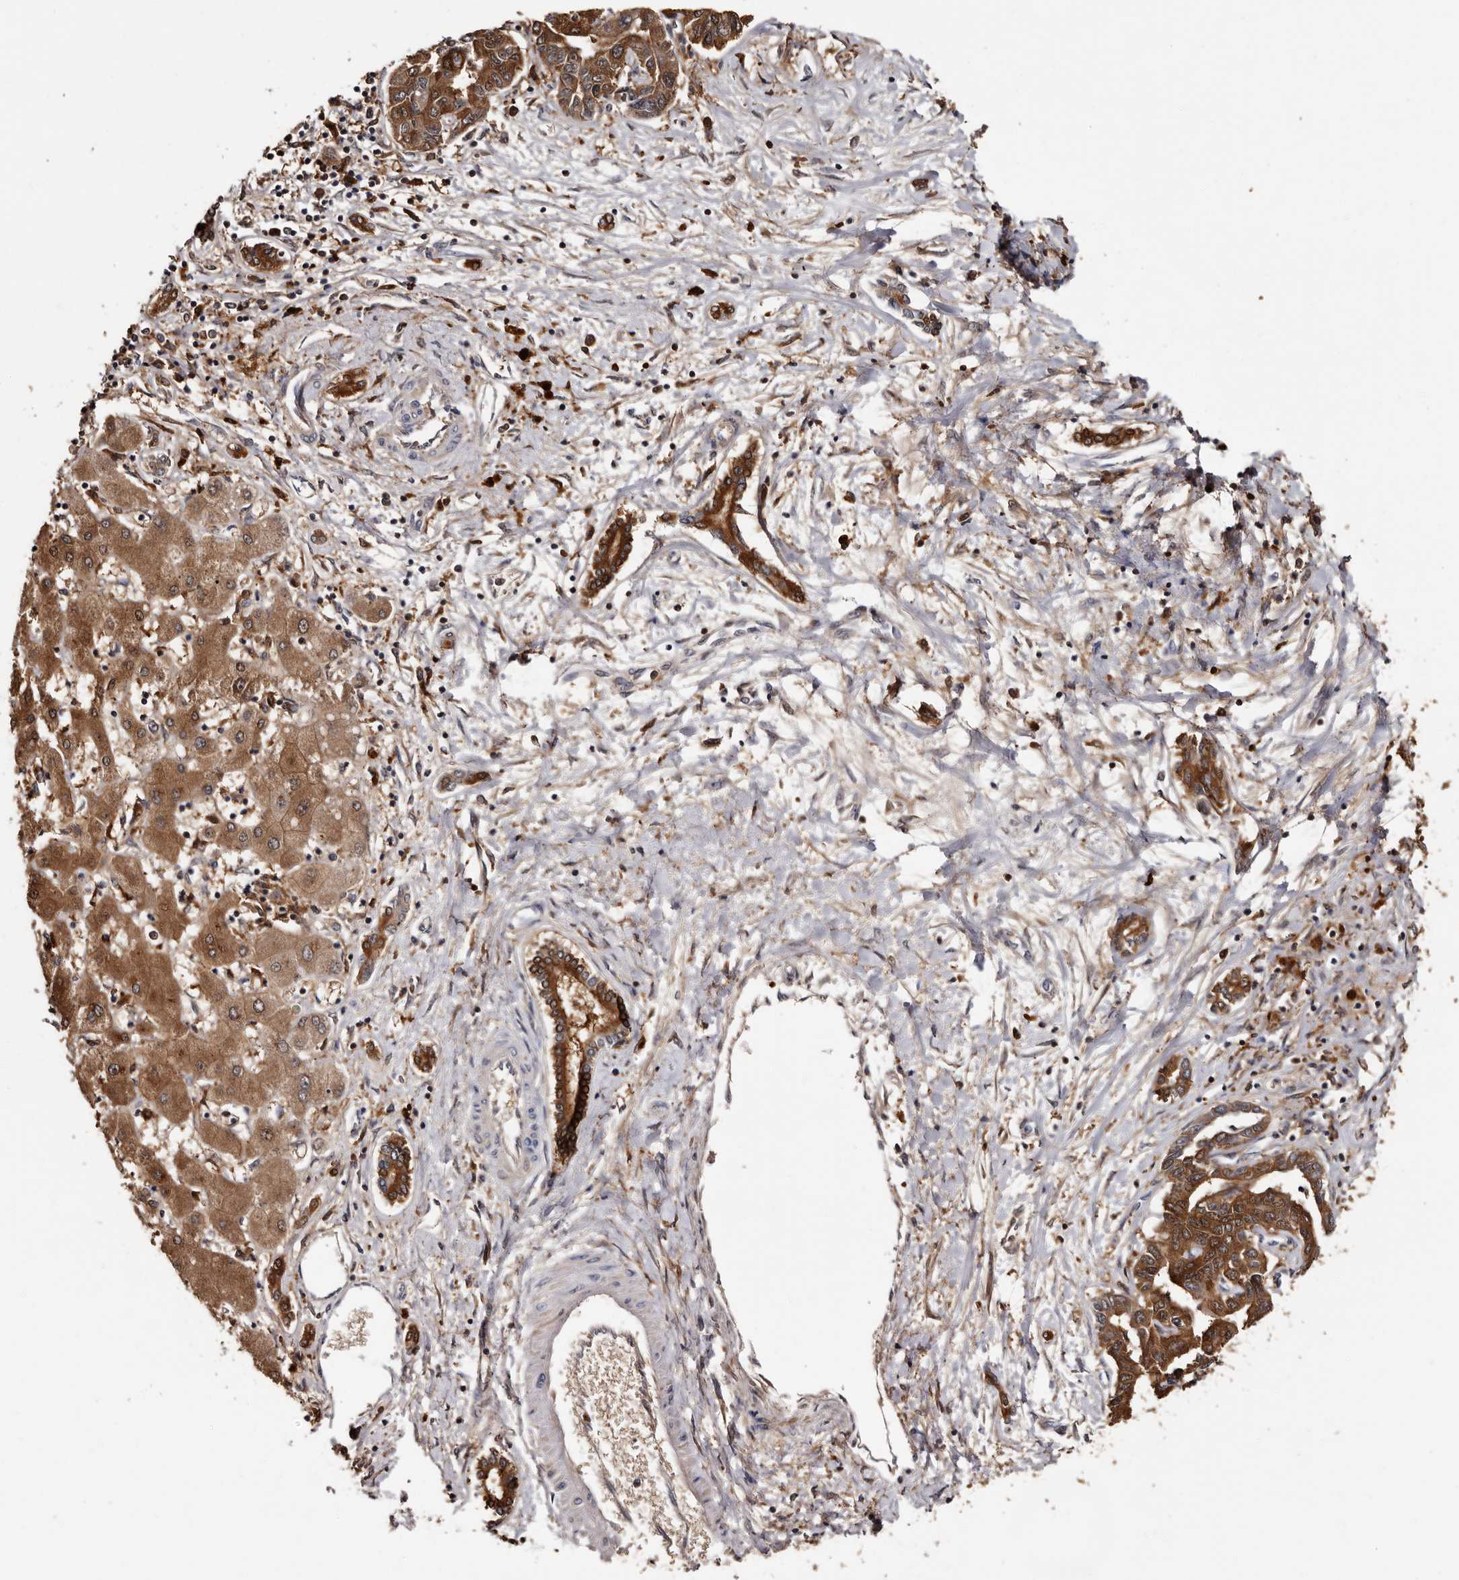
{"staining": {"intensity": "strong", "quantity": ">75%", "location": "cytoplasmic/membranous,nuclear"}, "tissue": "liver cancer", "cell_type": "Tumor cells", "image_type": "cancer", "snomed": [{"axis": "morphology", "description": "Cholangiocarcinoma"}, {"axis": "topography", "description": "Liver"}], "caption": "Liver cholangiocarcinoma tissue displays strong cytoplasmic/membranous and nuclear positivity in about >75% of tumor cells, visualized by immunohistochemistry.", "gene": "DNPH1", "patient": {"sex": "male", "age": 59}}